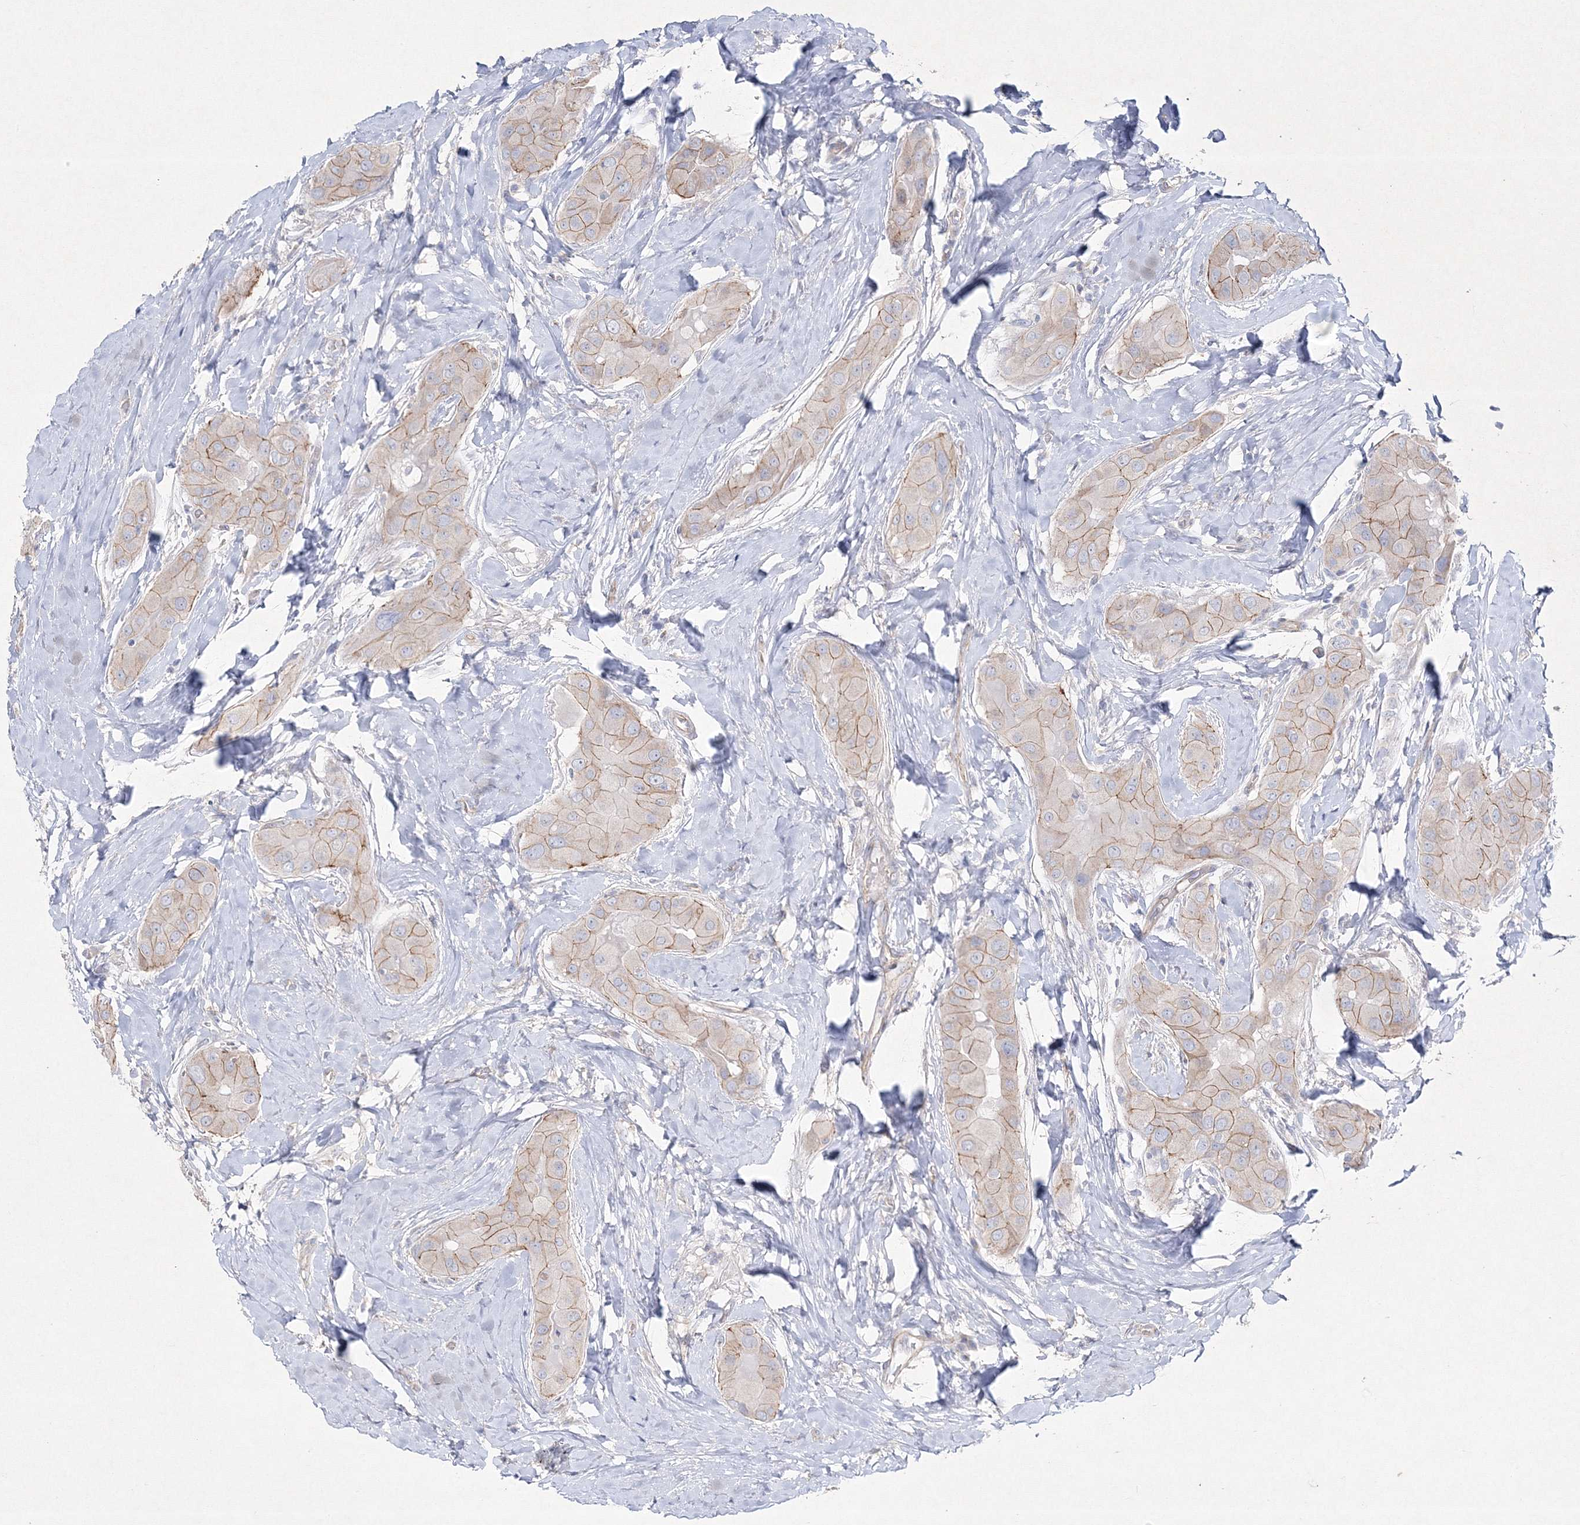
{"staining": {"intensity": "moderate", "quantity": ">75%", "location": "cytoplasmic/membranous"}, "tissue": "thyroid cancer", "cell_type": "Tumor cells", "image_type": "cancer", "snomed": [{"axis": "morphology", "description": "Papillary adenocarcinoma, NOS"}, {"axis": "topography", "description": "Thyroid gland"}], "caption": "Immunohistochemical staining of human papillary adenocarcinoma (thyroid) exhibits medium levels of moderate cytoplasmic/membranous protein expression in approximately >75% of tumor cells.", "gene": "NAA40", "patient": {"sex": "male", "age": 33}}